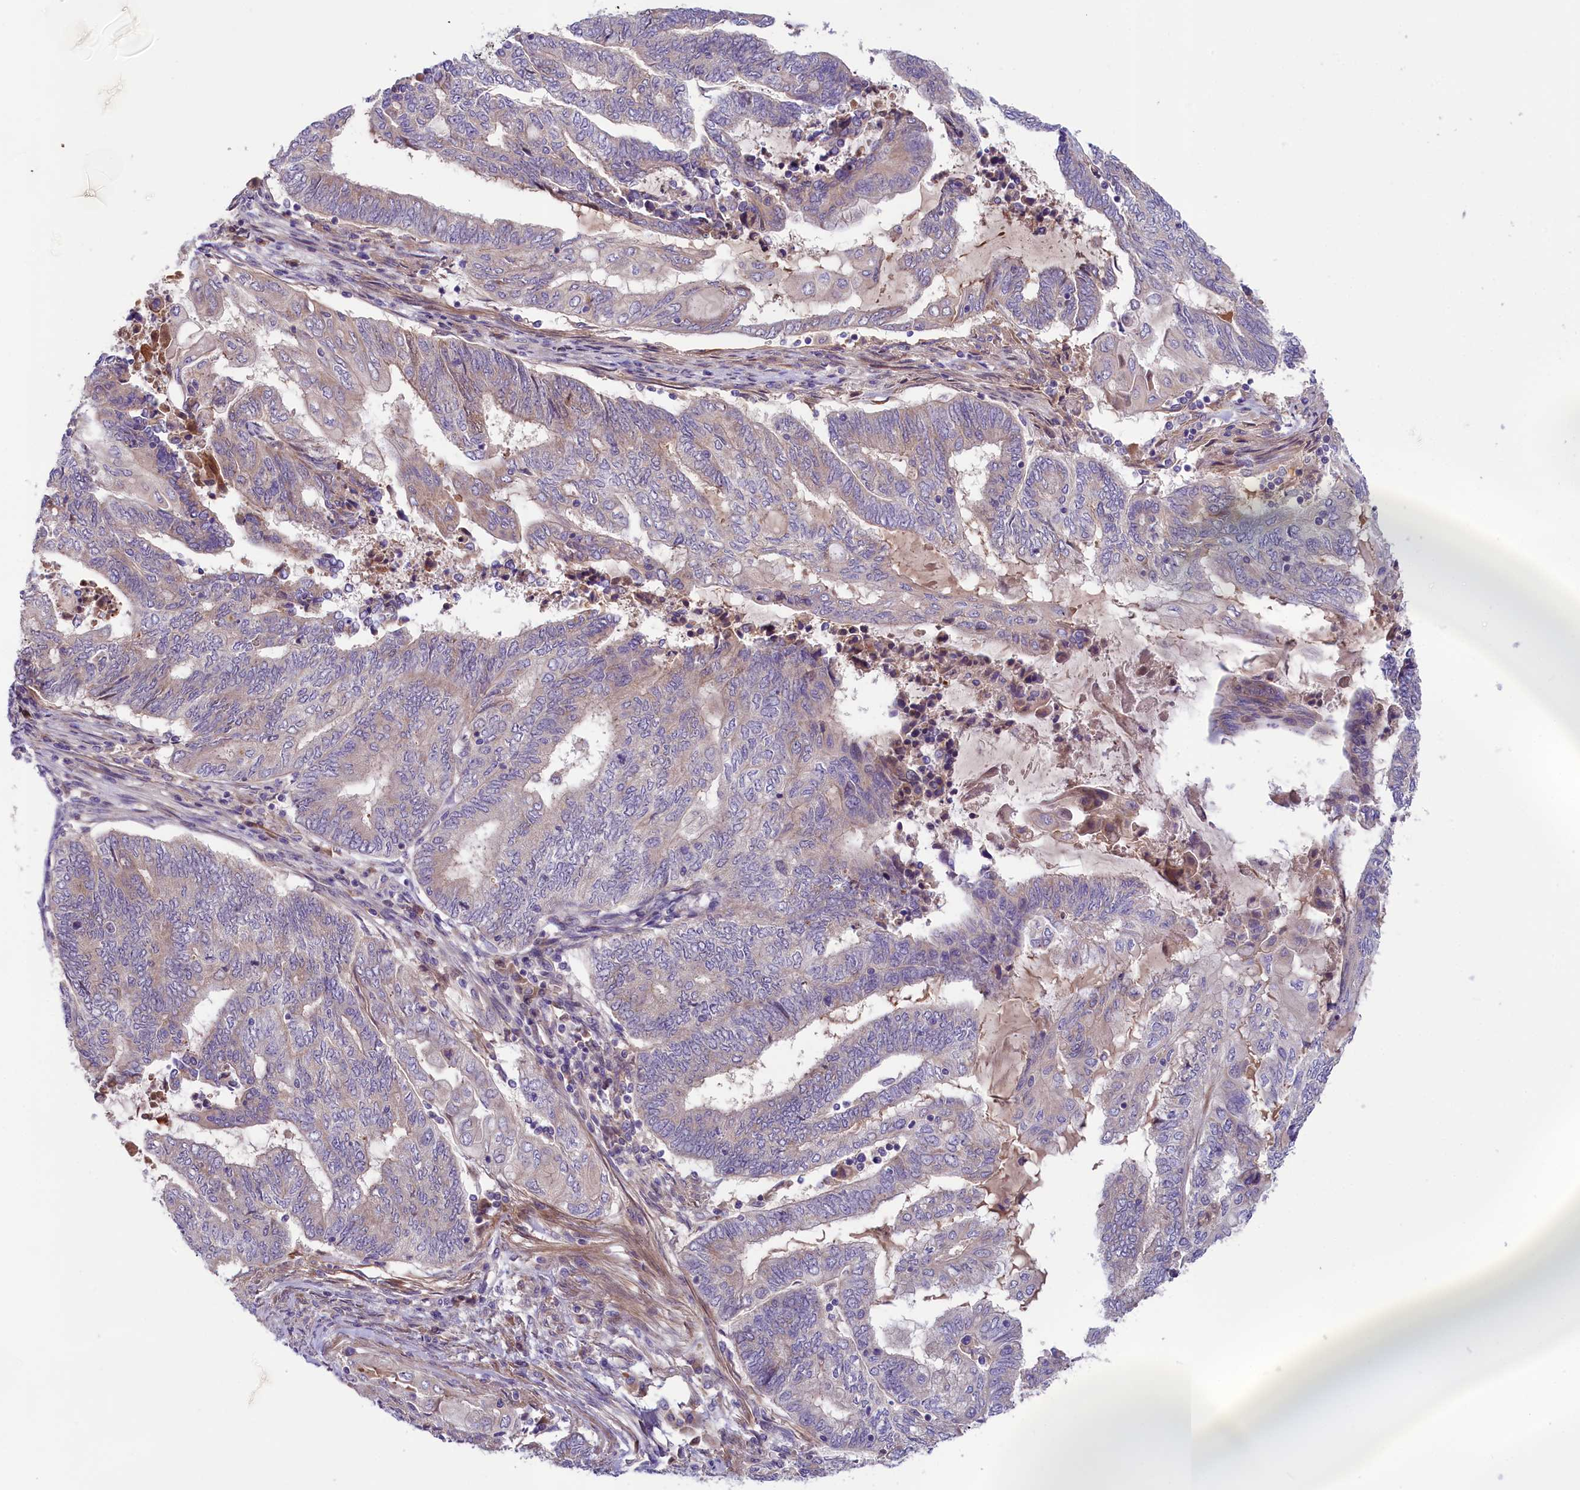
{"staining": {"intensity": "negative", "quantity": "none", "location": "none"}, "tissue": "endometrial cancer", "cell_type": "Tumor cells", "image_type": "cancer", "snomed": [{"axis": "morphology", "description": "Adenocarcinoma, NOS"}, {"axis": "topography", "description": "Uterus"}, {"axis": "topography", "description": "Endometrium"}], "caption": "Immunohistochemistry (IHC) photomicrograph of endometrial cancer (adenocarcinoma) stained for a protein (brown), which exhibits no positivity in tumor cells.", "gene": "COG8", "patient": {"sex": "female", "age": 70}}